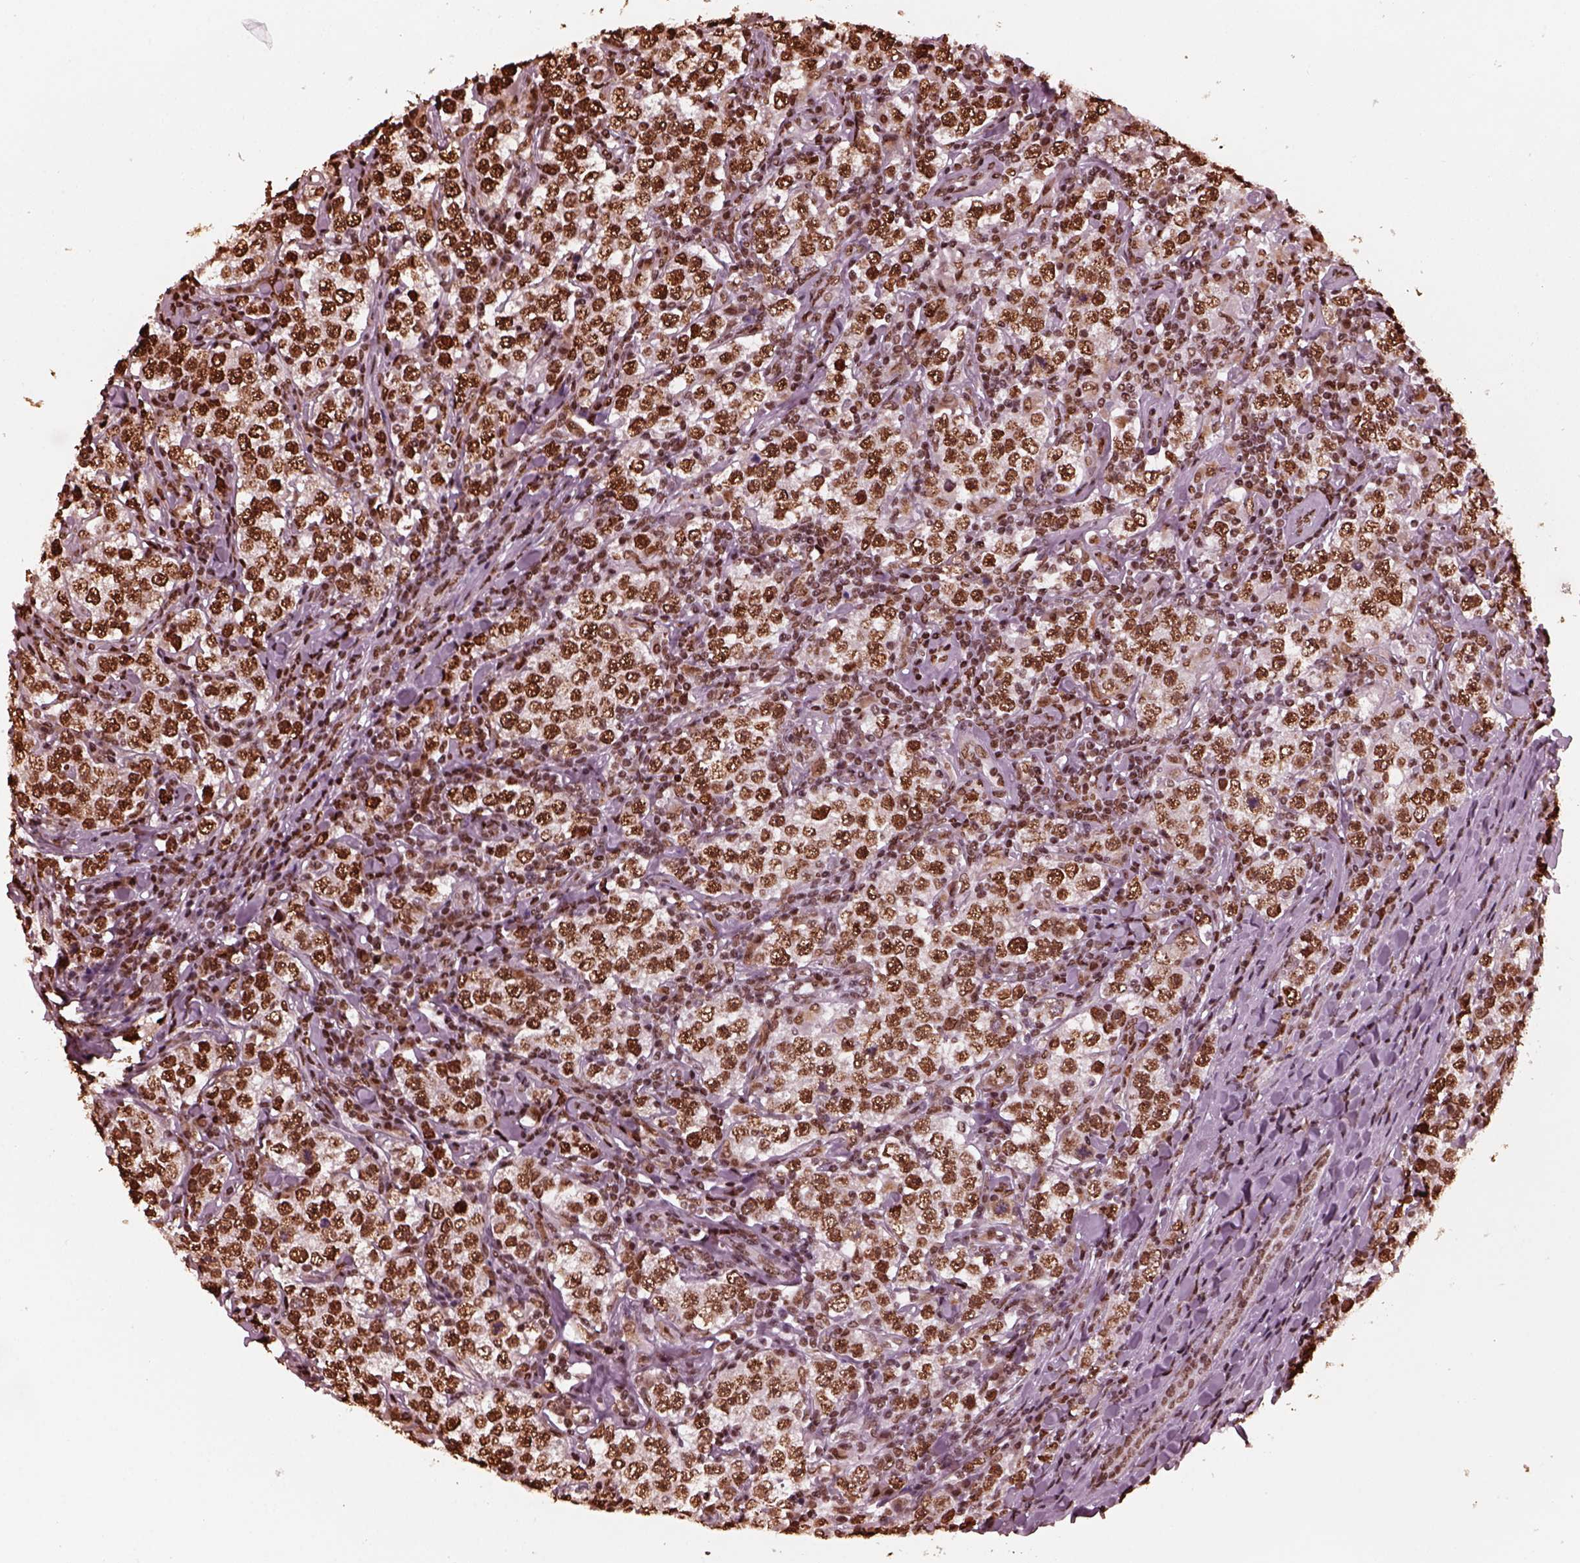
{"staining": {"intensity": "strong", "quantity": ">75%", "location": "nuclear"}, "tissue": "testis cancer", "cell_type": "Tumor cells", "image_type": "cancer", "snomed": [{"axis": "morphology", "description": "Seminoma, NOS"}, {"axis": "morphology", "description": "Carcinoma, Embryonal, NOS"}, {"axis": "topography", "description": "Testis"}], "caption": "A high-resolution image shows immunohistochemistry (IHC) staining of testis cancer, which reveals strong nuclear expression in about >75% of tumor cells.", "gene": "NSD1", "patient": {"sex": "male", "age": 41}}